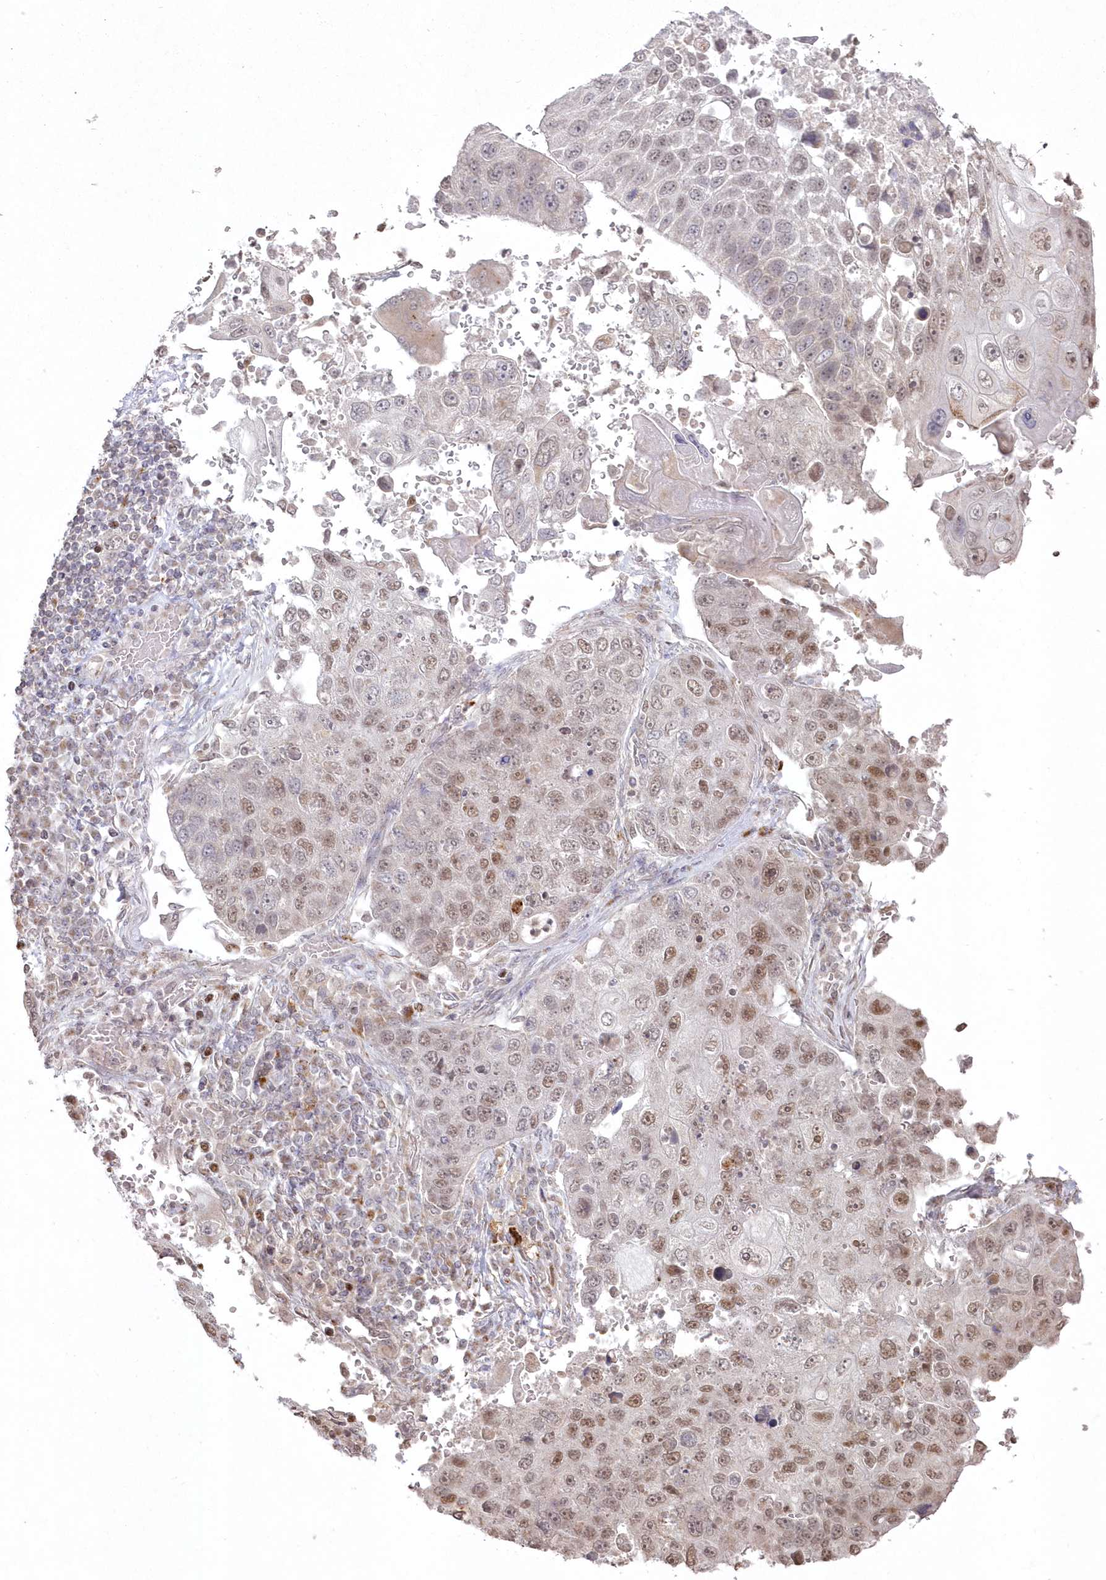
{"staining": {"intensity": "moderate", "quantity": "25%-75%", "location": "nuclear"}, "tissue": "lung cancer", "cell_type": "Tumor cells", "image_type": "cancer", "snomed": [{"axis": "morphology", "description": "Squamous cell carcinoma, NOS"}, {"axis": "topography", "description": "Lung"}], "caption": "Immunohistochemistry histopathology image of neoplastic tissue: squamous cell carcinoma (lung) stained using IHC demonstrates medium levels of moderate protein expression localized specifically in the nuclear of tumor cells, appearing as a nuclear brown color.", "gene": "ARSB", "patient": {"sex": "male", "age": 61}}